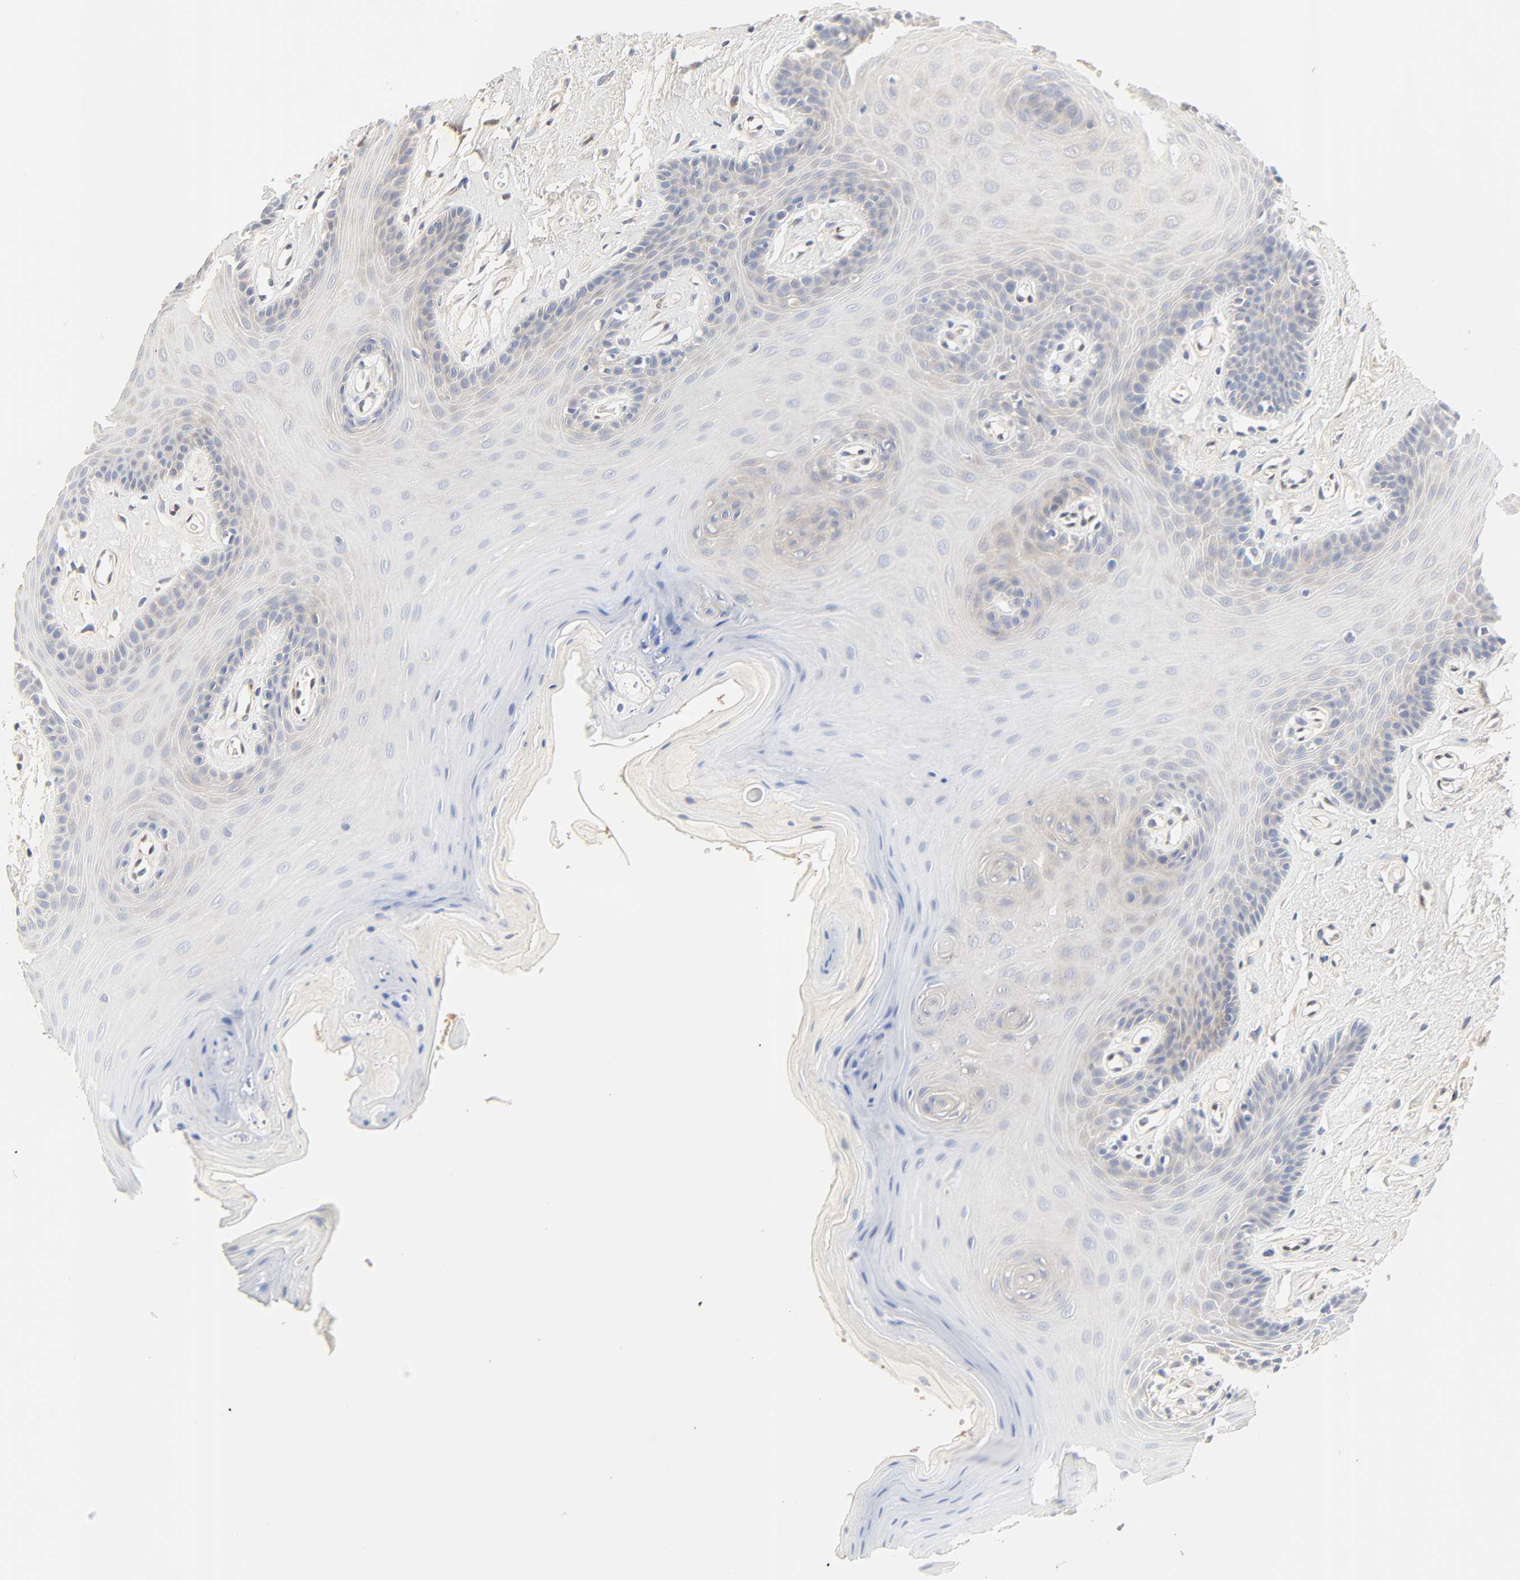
{"staining": {"intensity": "negative", "quantity": "none", "location": "none"}, "tissue": "oral mucosa", "cell_type": "Squamous epithelial cells", "image_type": "normal", "snomed": [{"axis": "morphology", "description": "Normal tissue, NOS"}, {"axis": "morphology", "description": "Squamous cell carcinoma, NOS"}, {"axis": "topography", "description": "Skeletal muscle"}, {"axis": "topography", "description": "Oral tissue"}, {"axis": "topography", "description": "Head-Neck"}], "caption": "Immunohistochemical staining of unremarkable oral mucosa demonstrates no significant positivity in squamous epithelial cells. (DAB IHC visualized using brightfield microscopy, high magnification).", "gene": "BORCS8", "patient": {"sex": "male", "age": 71}}